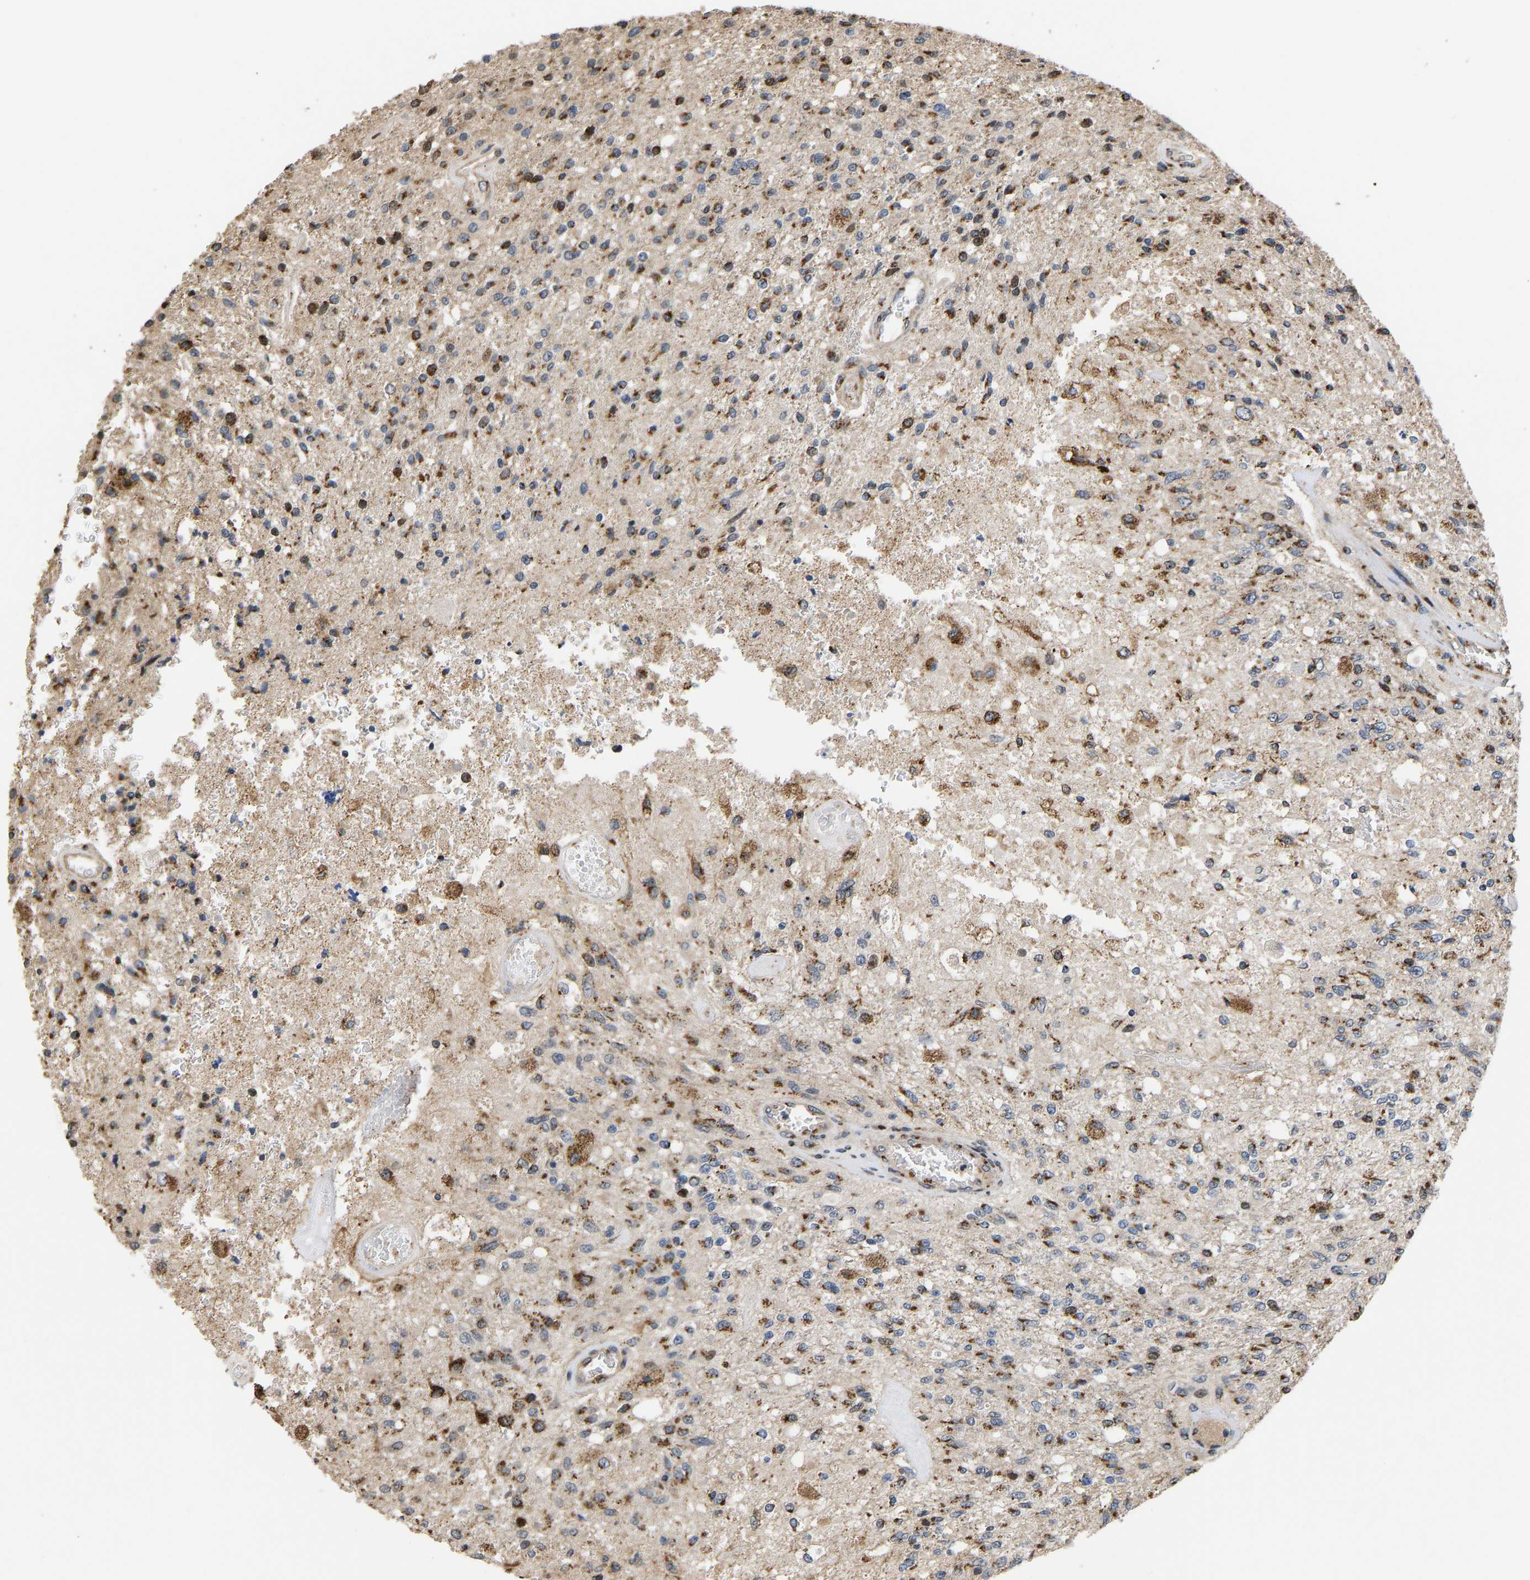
{"staining": {"intensity": "moderate", "quantity": ">75%", "location": "cytoplasmic/membranous,nuclear"}, "tissue": "glioma", "cell_type": "Tumor cells", "image_type": "cancer", "snomed": [{"axis": "morphology", "description": "Normal tissue, NOS"}, {"axis": "morphology", "description": "Glioma, malignant, High grade"}, {"axis": "topography", "description": "Cerebral cortex"}], "caption": "Protein staining exhibits moderate cytoplasmic/membranous and nuclear positivity in approximately >75% of tumor cells in malignant glioma (high-grade).", "gene": "YIPF4", "patient": {"sex": "male", "age": 77}}